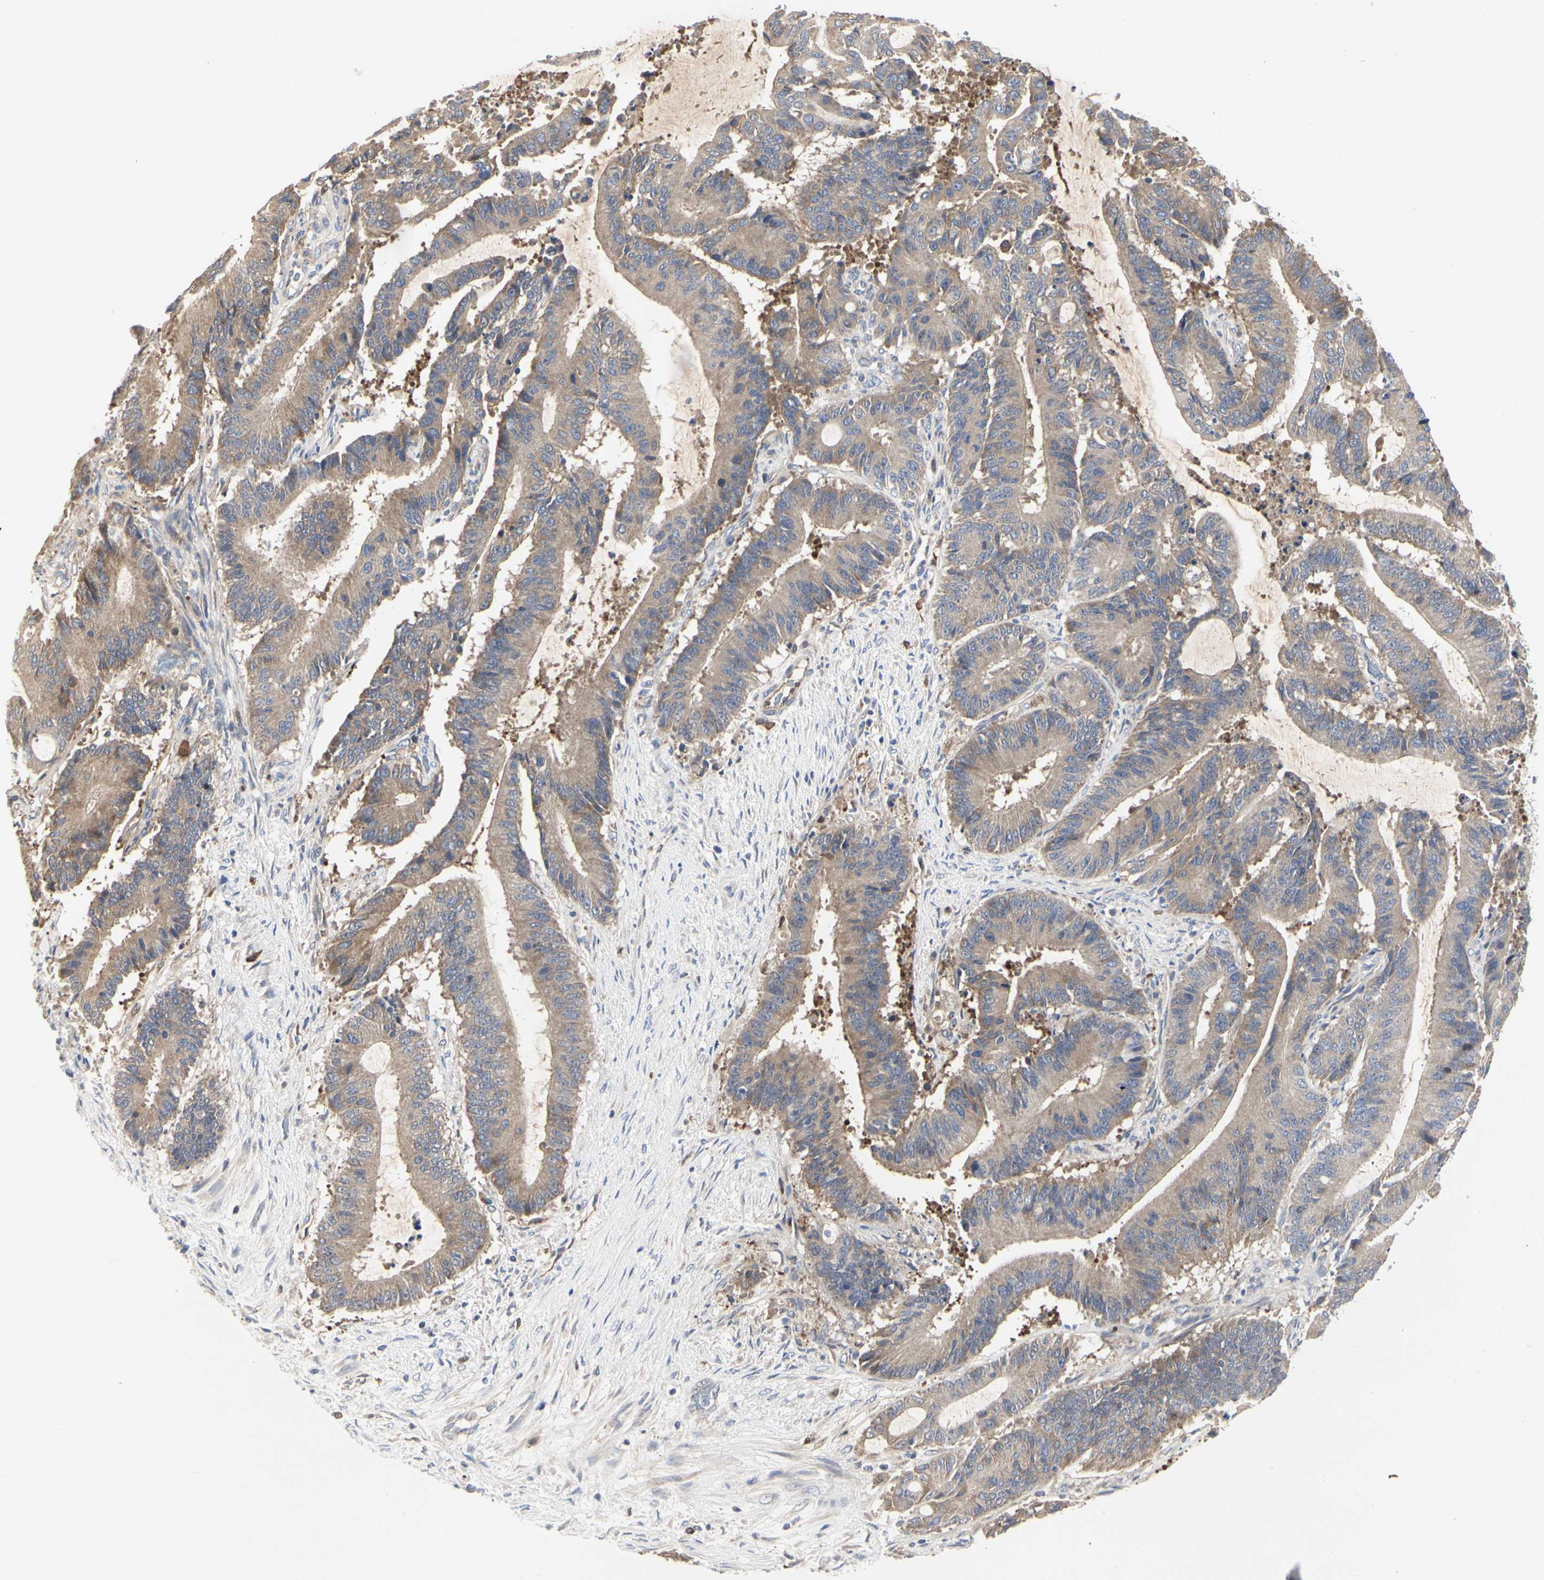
{"staining": {"intensity": "moderate", "quantity": ">75%", "location": "cytoplasmic/membranous"}, "tissue": "liver cancer", "cell_type": "Tumor cells", "image_type": "cancer", "snomed": [{"axis": "morphology", "description": "Cholangiocarcinoma"}, {"axis": "topography", "description": "Liver"}], "caption": "Liver cancer (cholangiocarcinoma) tissue reveals moderate cytoplasmic/membranous positivity in approximately >75% of tumor cells, visualized by immunohistochemistry. The staining is performed using DAB brown chromogen to label protein expression. The nuclei are counter-stained blue using hematoxylin.", "gene": "C3orf52", "patient": {"sex": "female", "age": 73}}